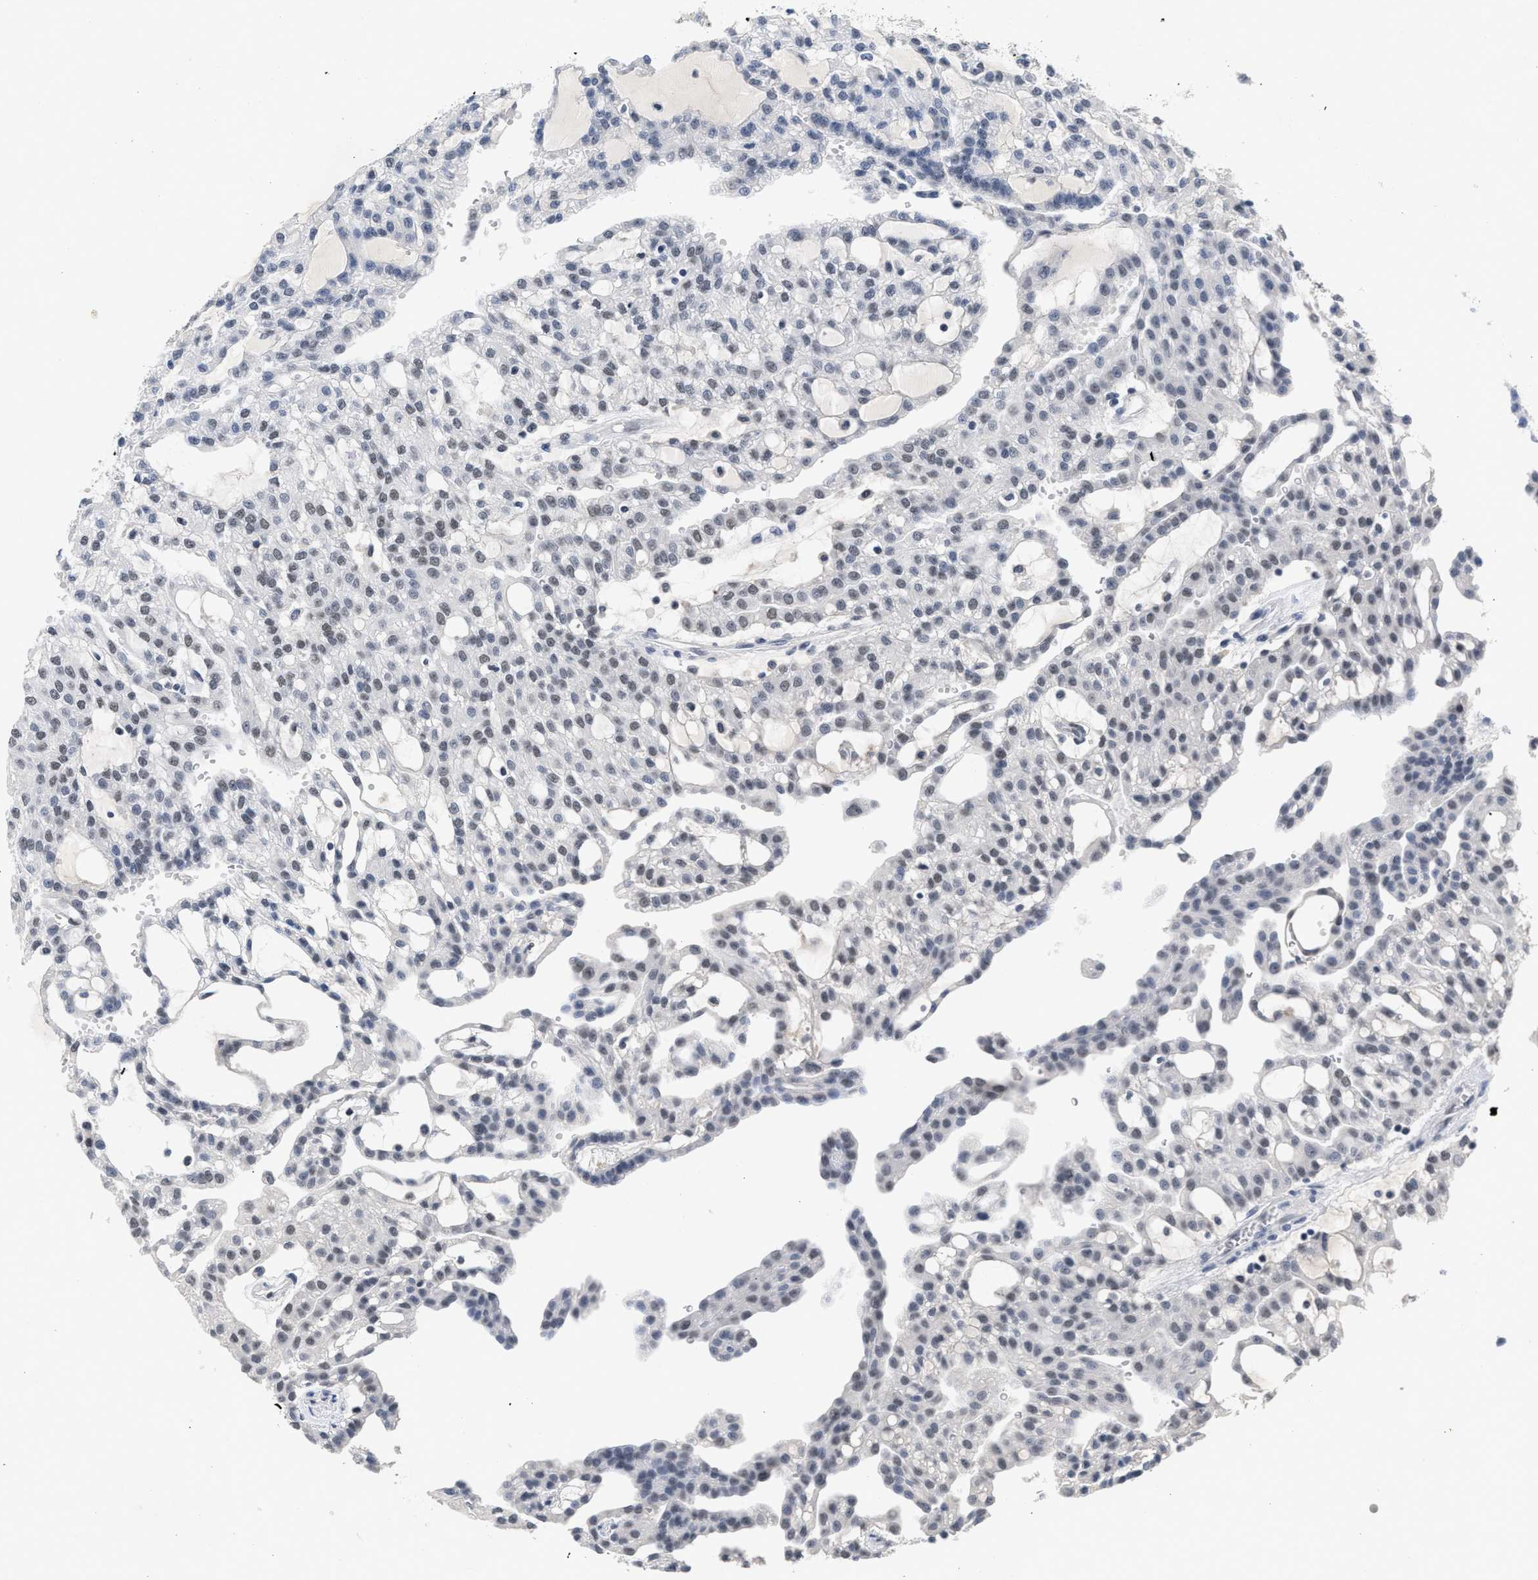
{"staining": {"intensity": "weak", "quantity": ">75%", "location": "nuclear"}, "tissue": "renal cancer", "cell_type": "Tumor cells", "image_type": "cancer", "snomed": [{"axis": "morphology", "description": "Adenocarcinoma, NOS"}, {"axis": "topography", "description": "Kidney"}], "caption": "Protein analysis of renal cancer tissue exhibits weak nuclear expression in about >75% of tumor cells.", "gene": "GGNBP2", "patient": {"sex": "male", "age": 63}}